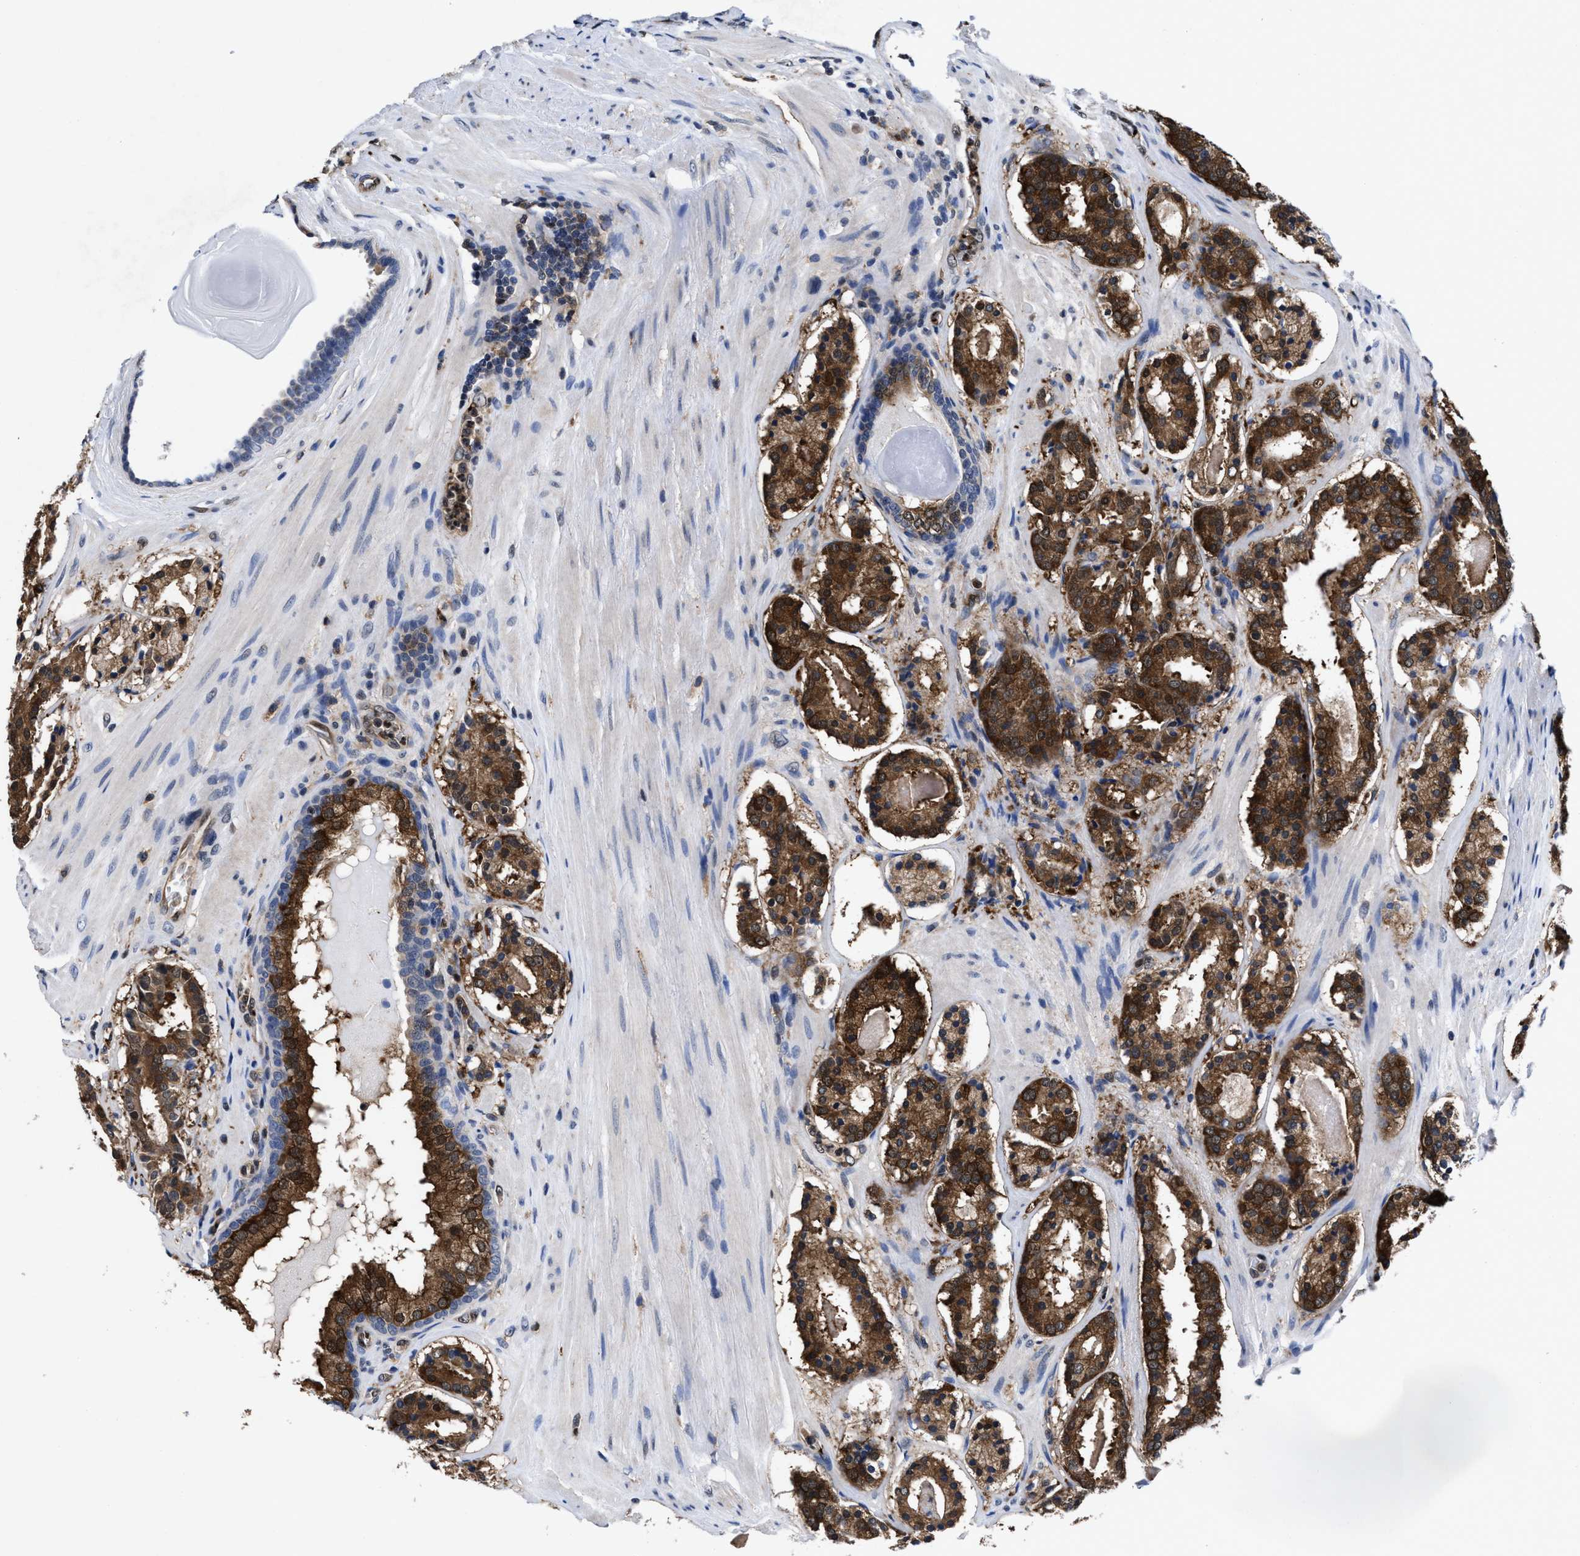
{"staining": {"intensity": "strong", "quantity": ">75%", "location": "cytoplasmic/membranous"}, "tissue": "prostate cancer", "cell_type": "Tumor cells", "image_type": "cancer", "snomed": [{"axis": "morphology", "description": "Adenocarcinoma, Low grade"}, {"axis": "topography", "description": "Prostate"}], "caption": "Immunohistochemistry photomicrograph of adenocarcinoma (low-grade) (prostate) stained for a protein (brown), which exhibits high levels of strong cytoplasmic/membranous positivity in about >75% of tumor cells.", "gene": "ACLY", "patient": {"sex": "male", "age": 69}}